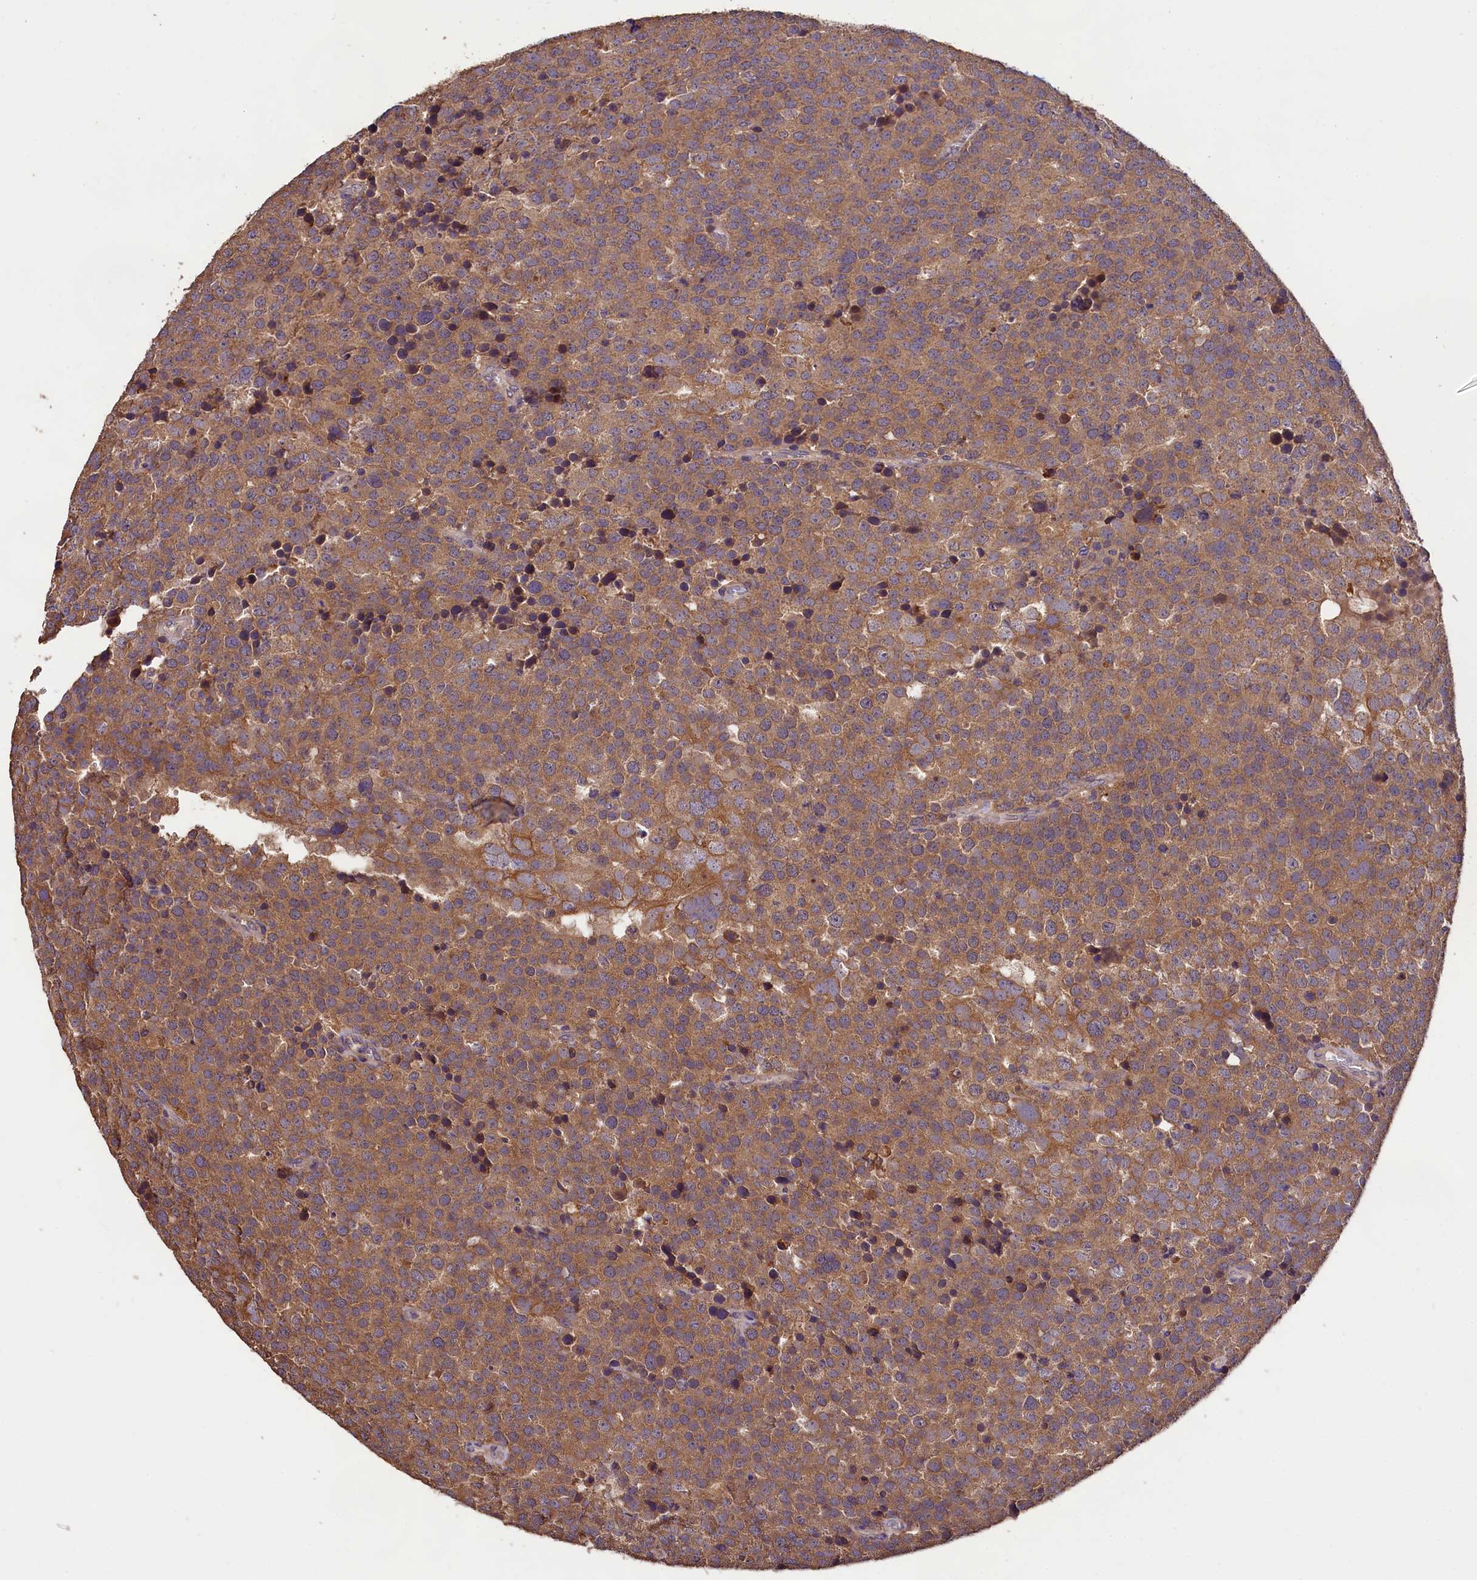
{"staining": {"intensity": "moderate", "quantity": ">75%", "location": "cytoplasmic/membranous"}, "tissue": "testis cancer", "cell_type": "Tumor cells", "image_type": "cancer", "snomed": [{"axis": "morphology", "description": "Seminoma, NOS"}, {"axis": "topography", "description": "Testis"}], "caption": "Immunohistochemistry (IHC) (DAB (3,3'-diaminobenzidine)) staining of human testis seminoma displays moderate cytoplasmic/membranous protein staining in about >75% of tumor cells.", "gene": "ENKD1", "patient": {"sex": "male", "age": 71}}